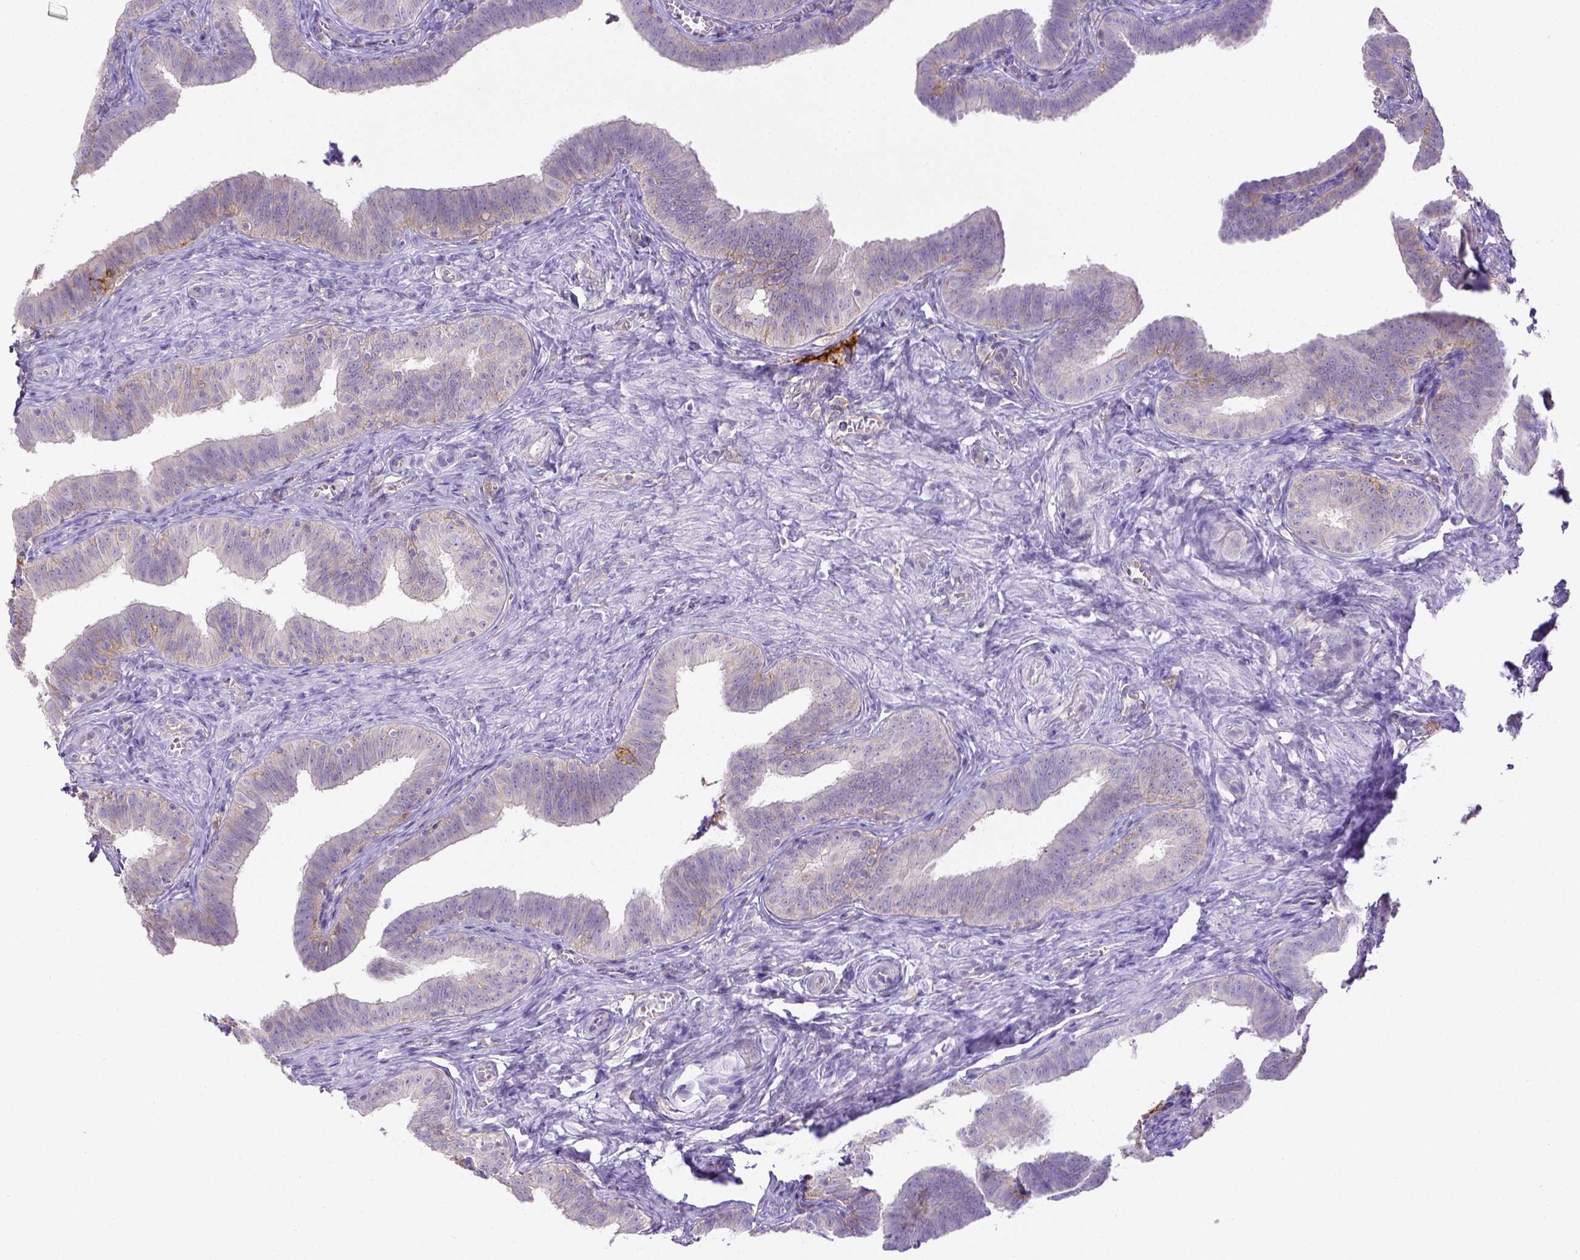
{"staining": {"intensity": "negative", "quantity": "none", "location": "none"}, "tissue": "fallopian tube", "cell_type": "Glandular cells", "image_type": "normal", "snomed": [{"axis": "morphology", "description": "Normal tissue, NOS"}, {"axis": "topography", "description": "Fallopian tube"}], "caption": "This micrograph is of benign fallopian tube stained with IHC to label a protein in brown with the nuclei are counter-stained blue. There is no staining in glandular cells. Nuclei are stained in blue.", "gene": "CD40", "patient": {"sex": "female", "age": 25}}